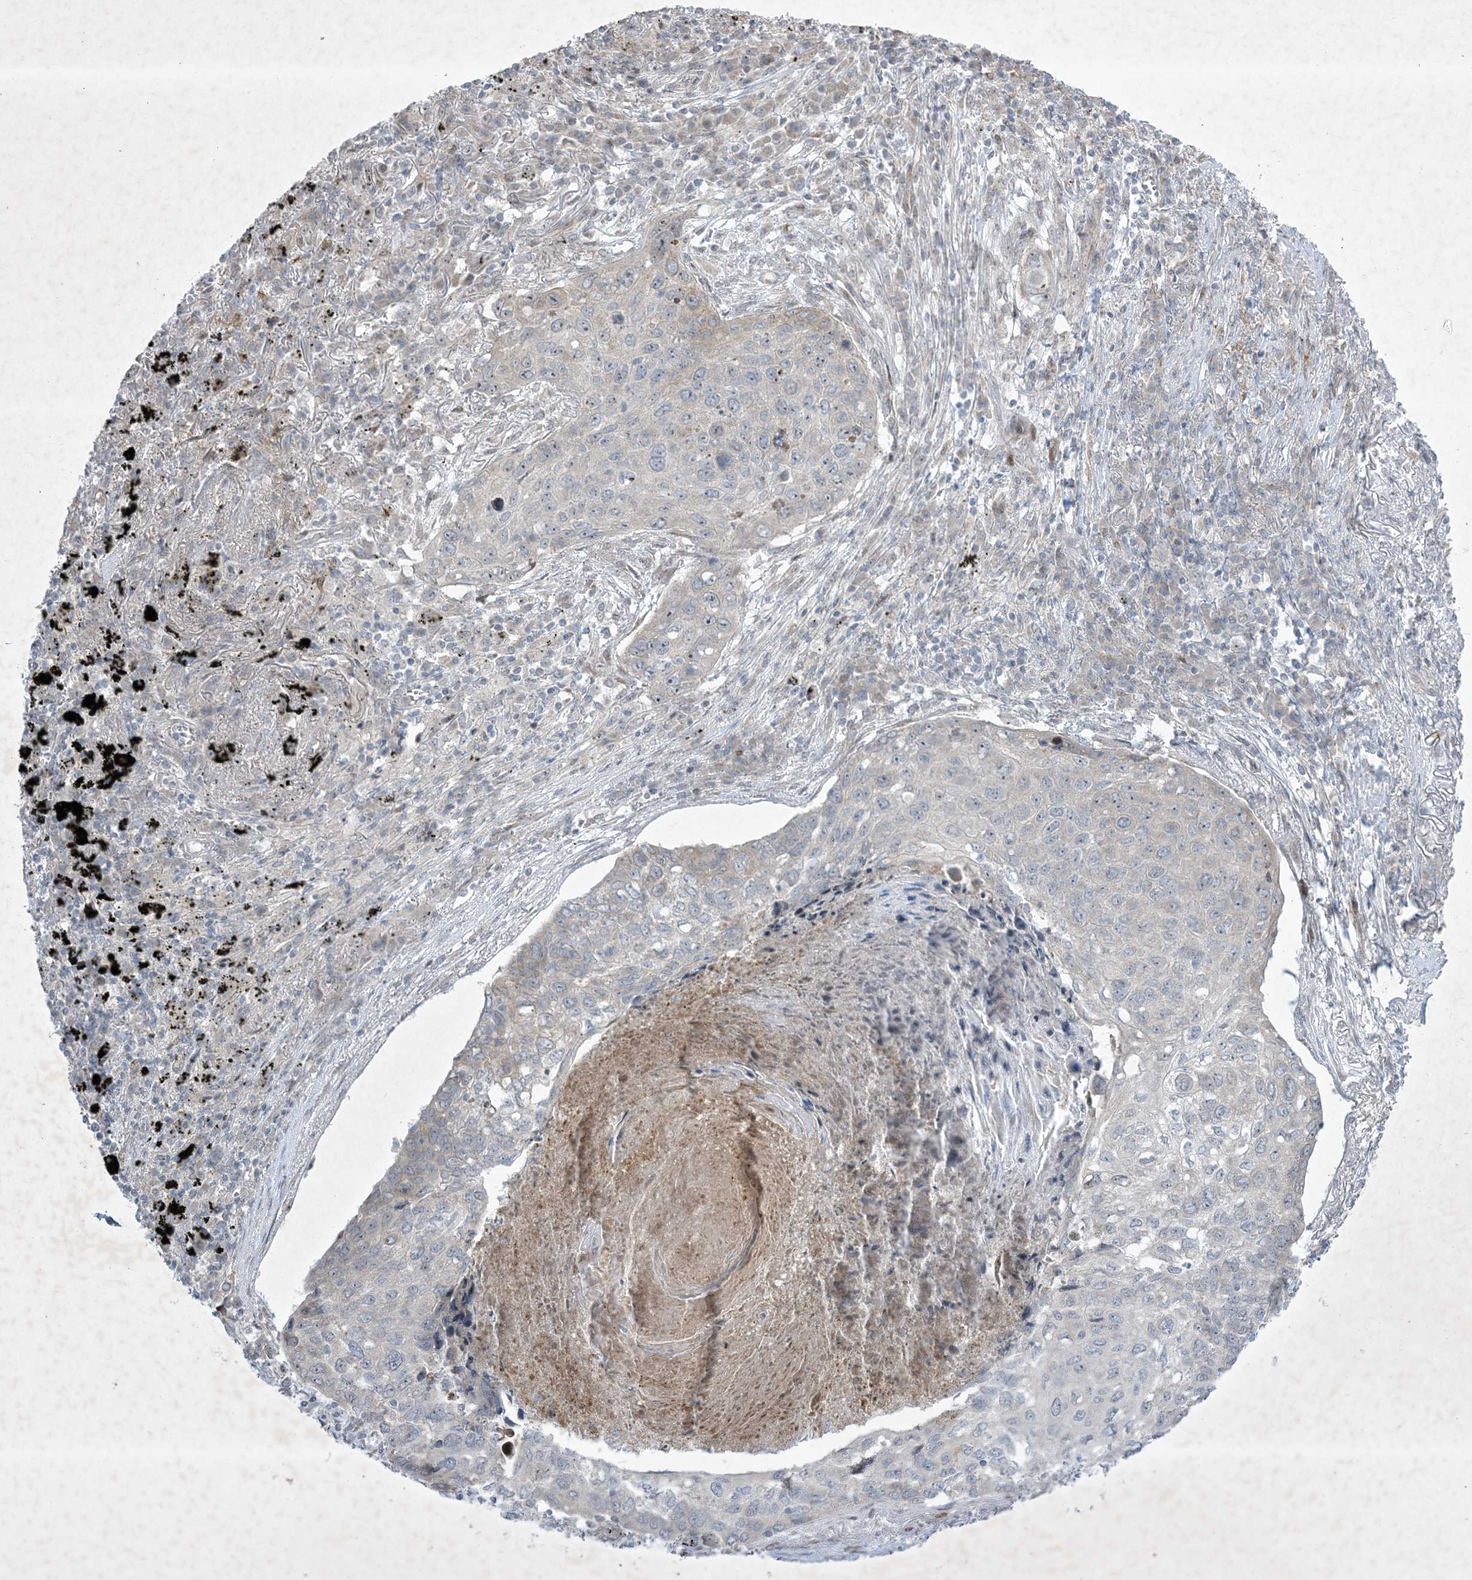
{"staining": {"intensity": "negative", "quantity": "none", "location": "none"}, "tissue": "lung cancer", "cell_type": "Tumor cells", "image_type": "cancer", "snomed": [{"axis": "morphology", "description": "Squamous cell carcinoma, NOS"}, {"axis": "topography", "description": "Lung"}], "caption": "The photomicrograph displays no staining of tumor cells in lung cancer.", "gene": "SOGA3", "patient": {"sex": "female", "age": 63}}